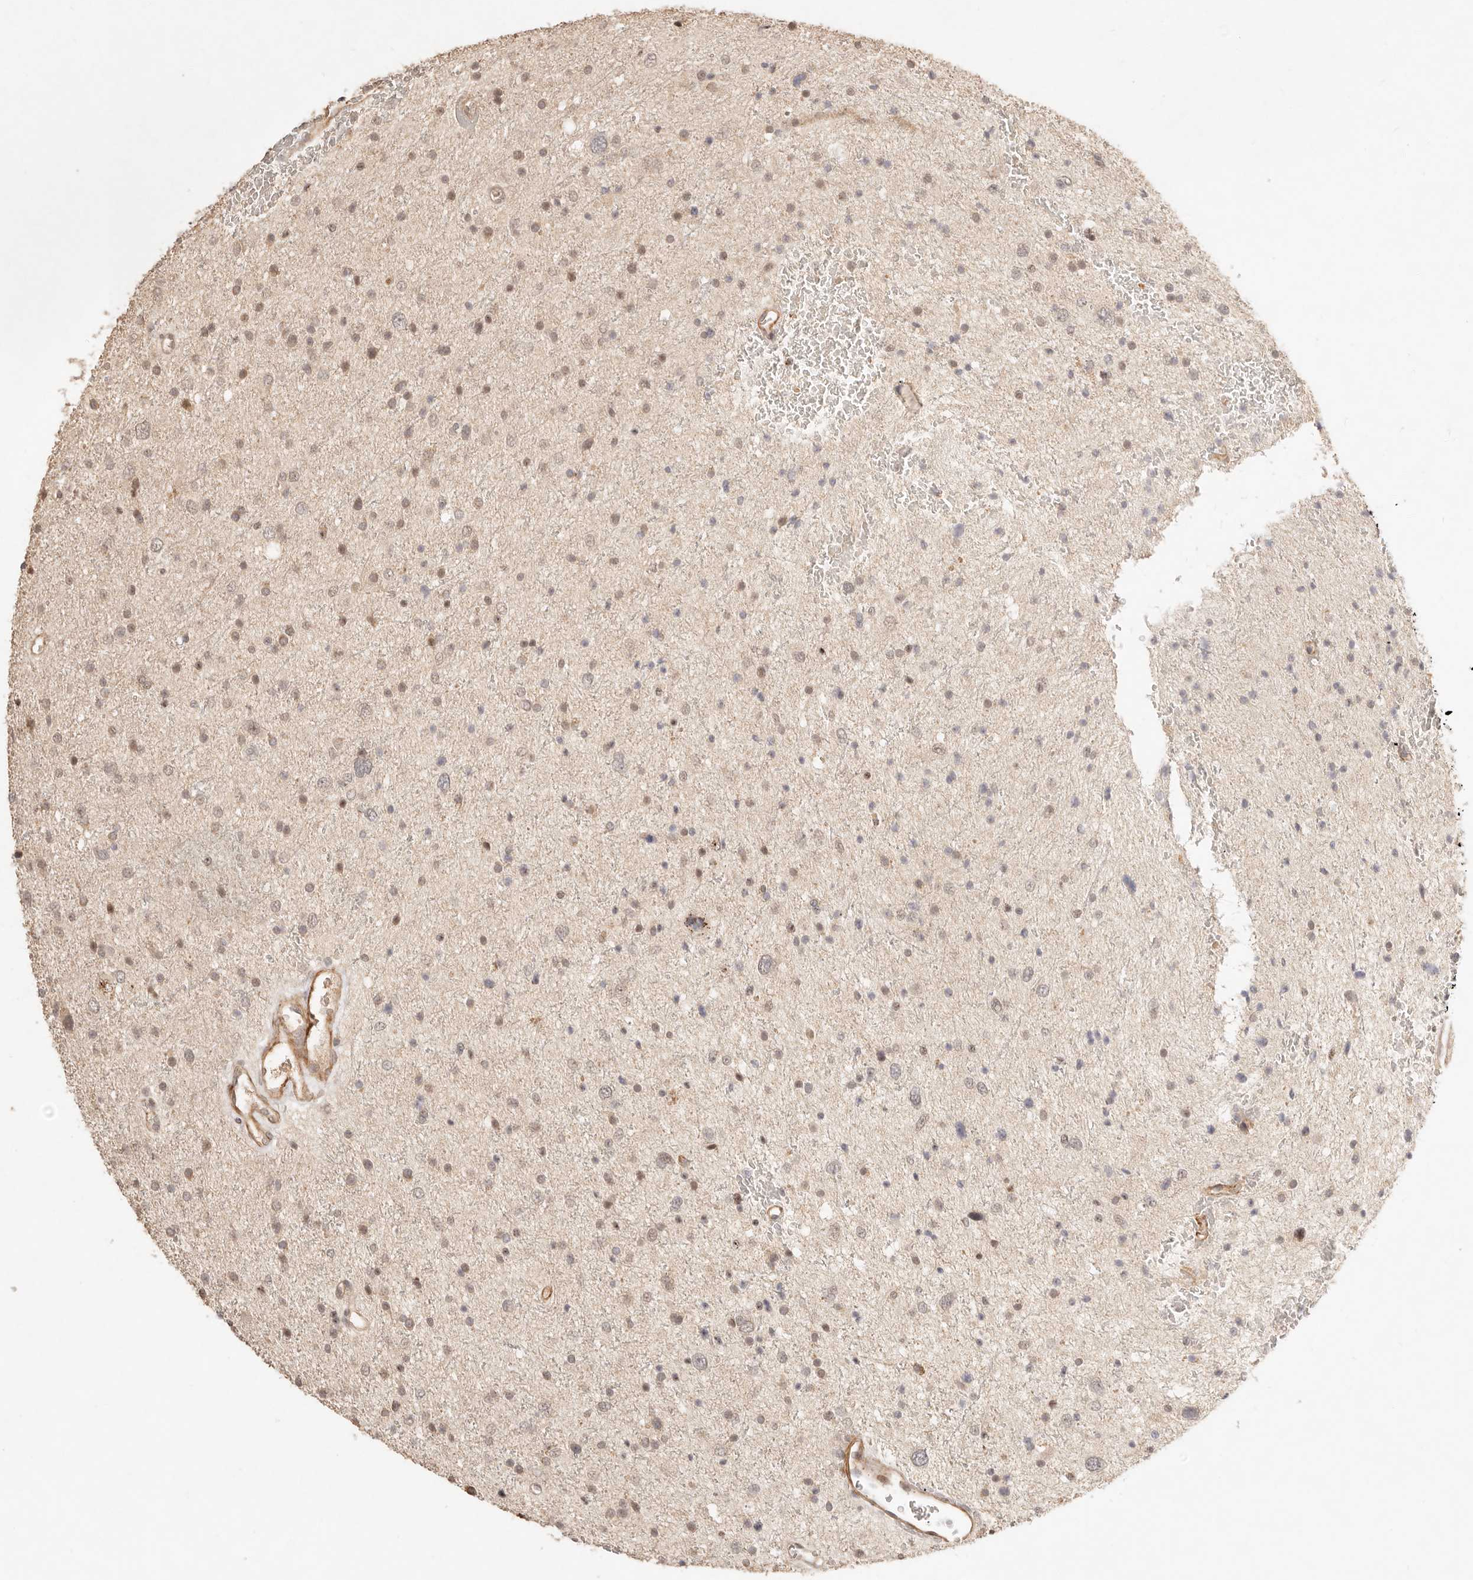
{"staining": {"intensity": "weak", "quantity": ">75%", "location": "nuclear"}, "tissue": "glioma", "cell_type": "Tumor cells", "image_type": "cancer", "snomed": [{"axis": "morphology", "description": "Glioma, malignant, Low grade"}, {"axis": "topography", "description": "Brain"}], "caption": "This is an image of IHC staining of glioma, which shows weak staining in the nuclear of tumor cells.", "gene": "MEP1A", "patient": {"sex": "female", "age": 37}}